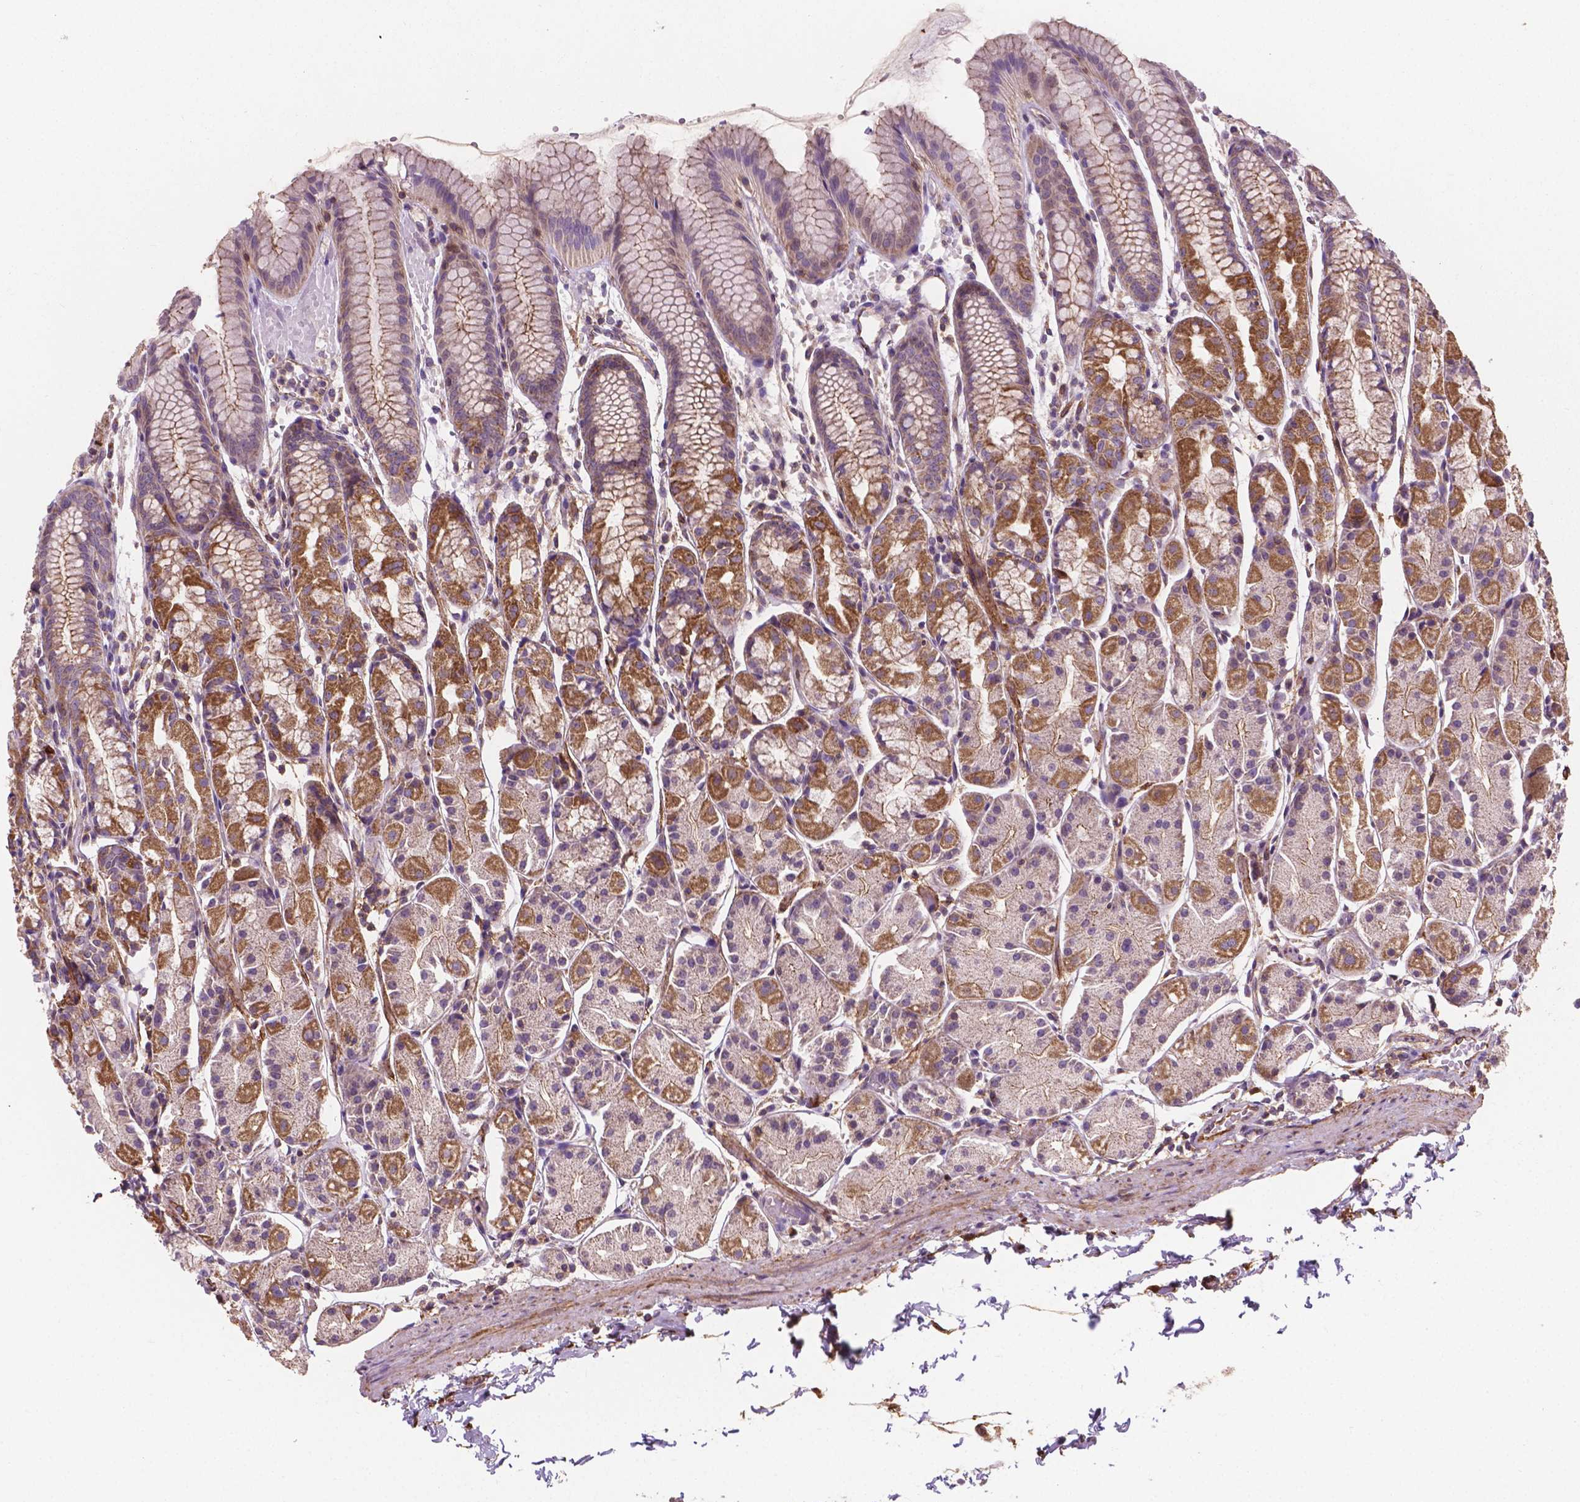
{"staining": {"intensity": "moderate", "quantity": "25%-75%", "location": "cytoplasmic/membranous"}, "tissue": "stomach", "cell_type": "Glandular cells", "image_type": "normal", "snomed": [{"axis": "morphology", "description": "Normal tissue, NOS"}, {"axis": "topography", "description": "Stomach, upper"}], "caption": "A brown stain shows moderate cytoplasmic/membranous expression of a protein in glandular cells of normal stomach. The protein of interest is shown in brown color, while the nuclei are stained blue.", "gene": "TCAF1", "patient": {"sex": "male", "age": 47}}